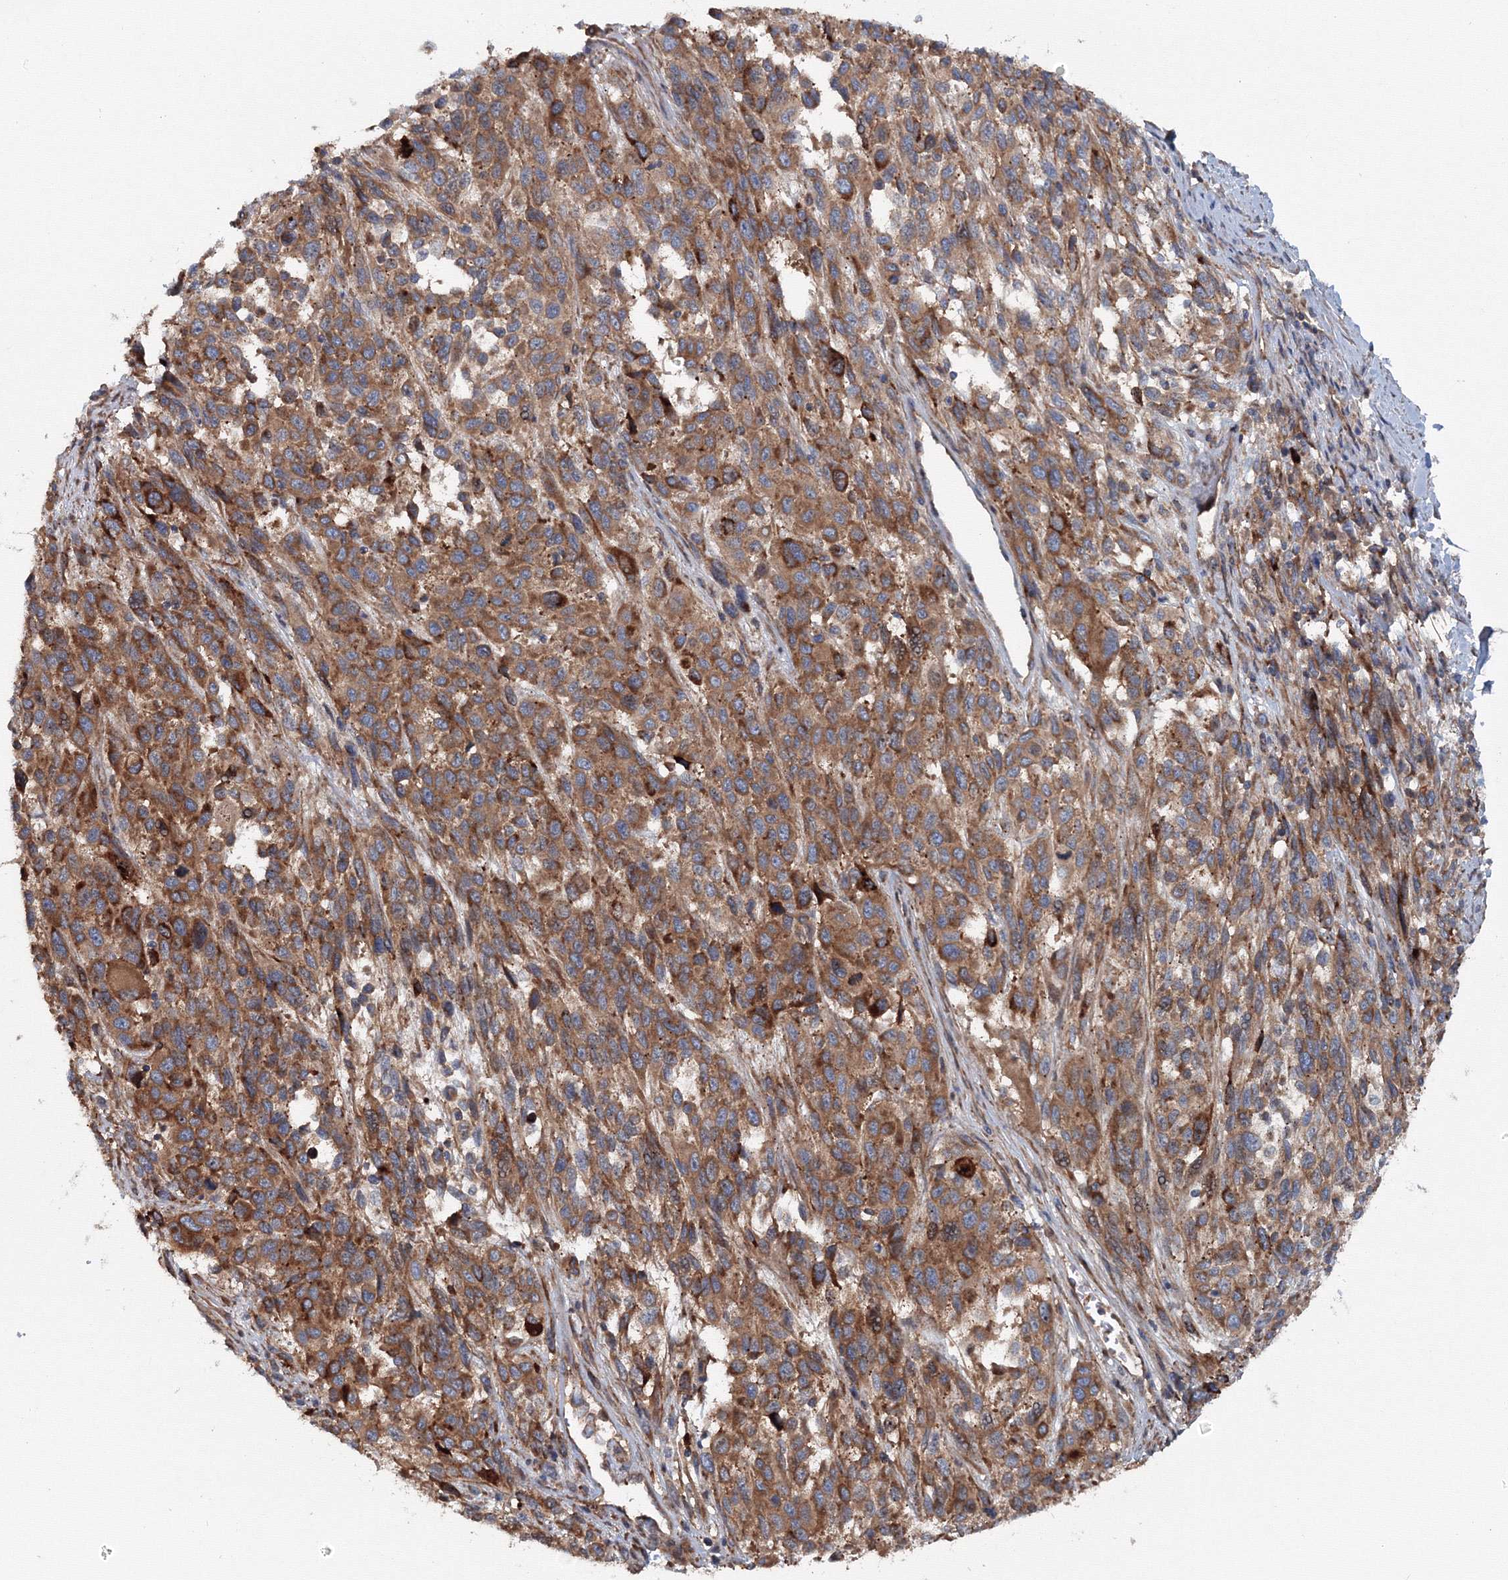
{"staining": {"intensity": "moderate", "quantity": ">75%", "location": "cytoplasmic/membranous"}, "tissue": "melanoma", "cell_type": "Tumor cells", "image_type": "cancer", "snomed": [{"axis": "morphology", "description": "Malignant melanoma, Metastatic site"}, {"axis": "topography", "description": "Lymph node"}], "caption": "Immunohistochemistry of human melanoma exhibits medium levels of moderate cytoplasmic/membranous staining in about >75% of tumor cells. (brown staining indicates protein expression, while blue staining denotes nuclei).", "gene": "EXOC1", "patient": {"sex": "male", "age": 61}}